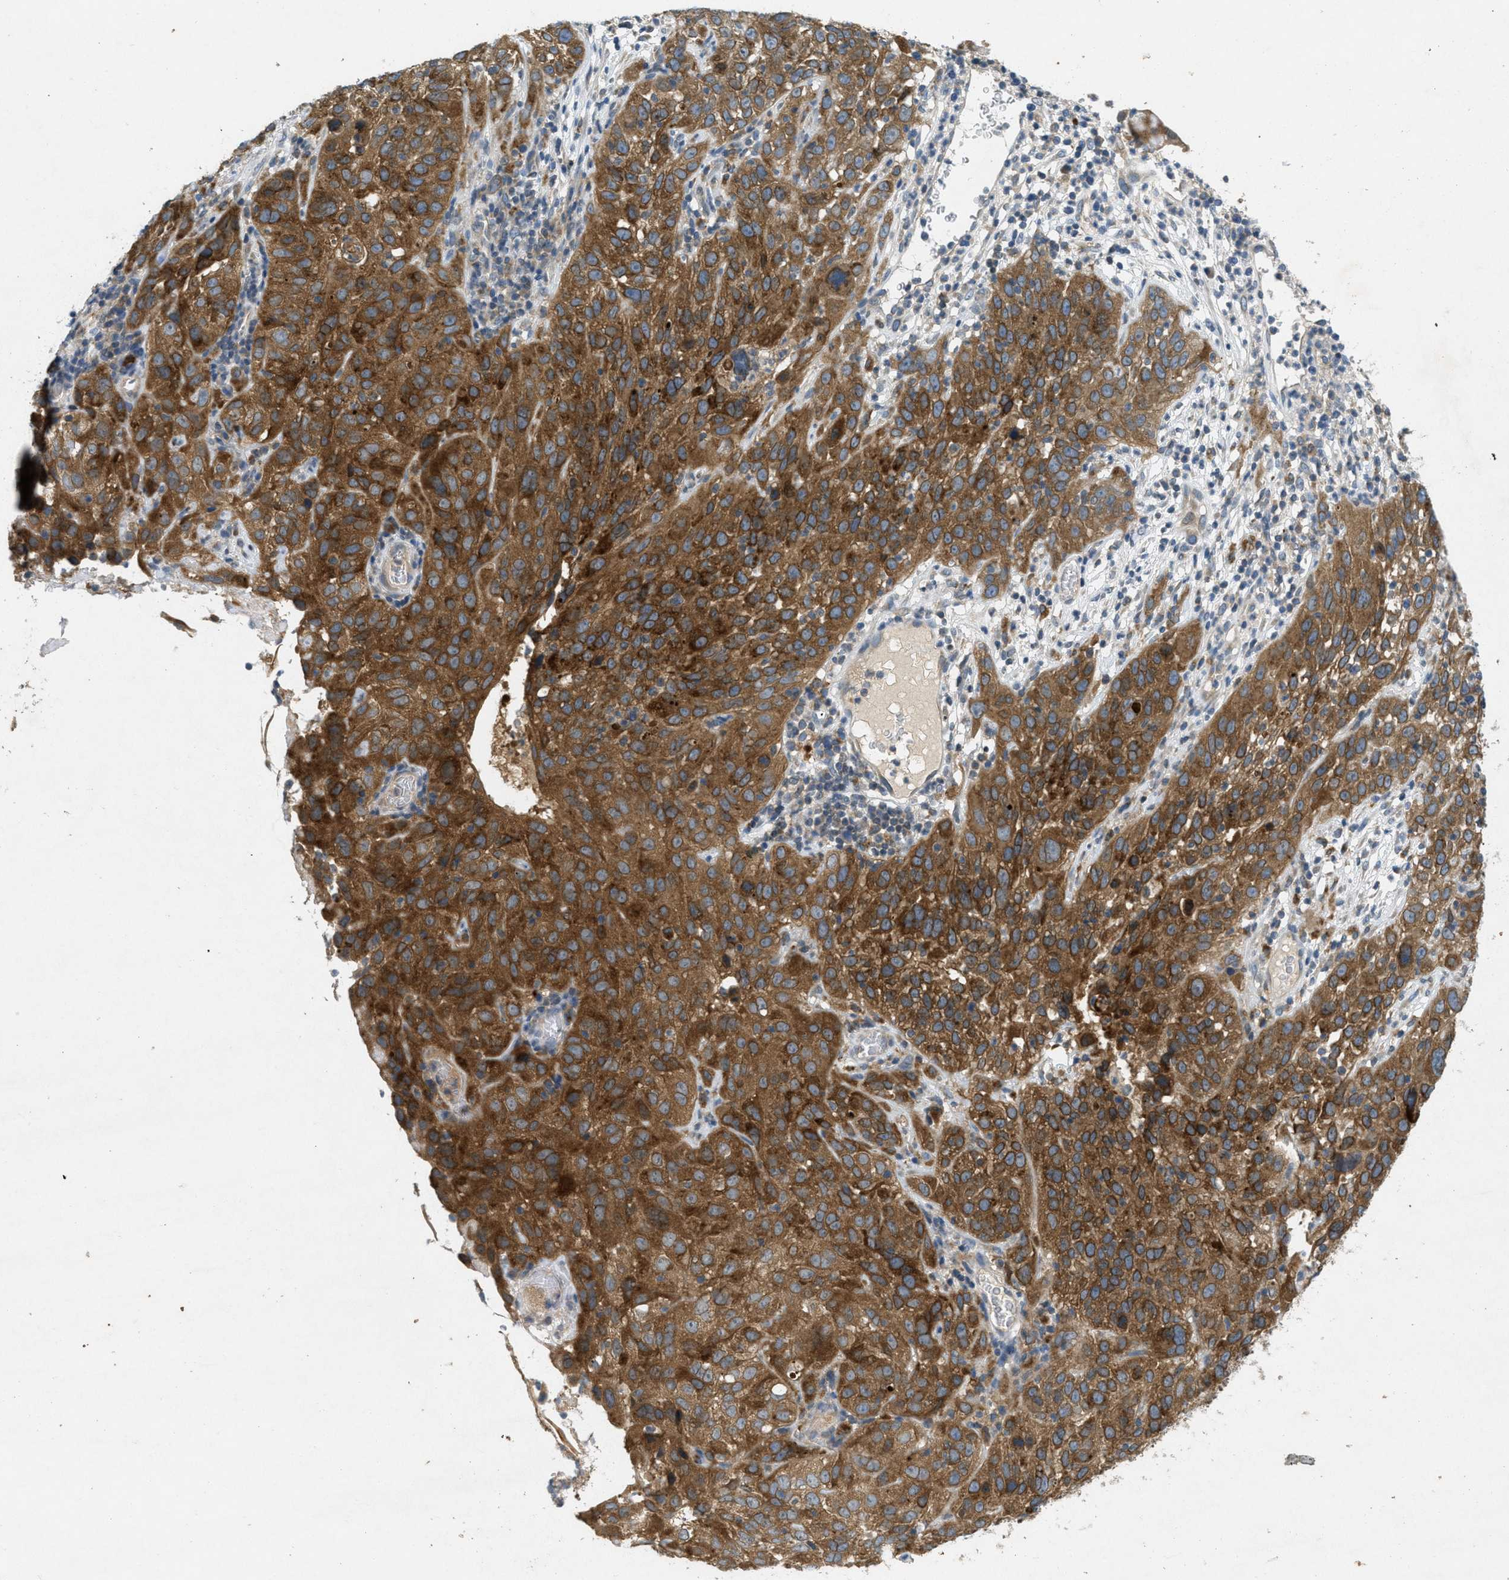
{"staining": {"intensity": "strong", "quantity": ">75%", "location": "cytoplasmic/membranous"}, "tissue": "cervical cancer", "cell_type": "Tumor cells", "image_type": "cancer", "snomed": [{"axis": "morphology", "description": "Squamous cell carcinoma, NOS"}, {"axis": "topography", "description": "Cervix"}], "caption": "This micrograph reveals immunohistochemistry (IHC) staining of cervical squamous cell carcinoma, with high strong cytoplasmic/membranous staining in about >75% of tumor cells.", "gene": "SIGMAR1", "patient": {"sex": "female", "age": 32}}